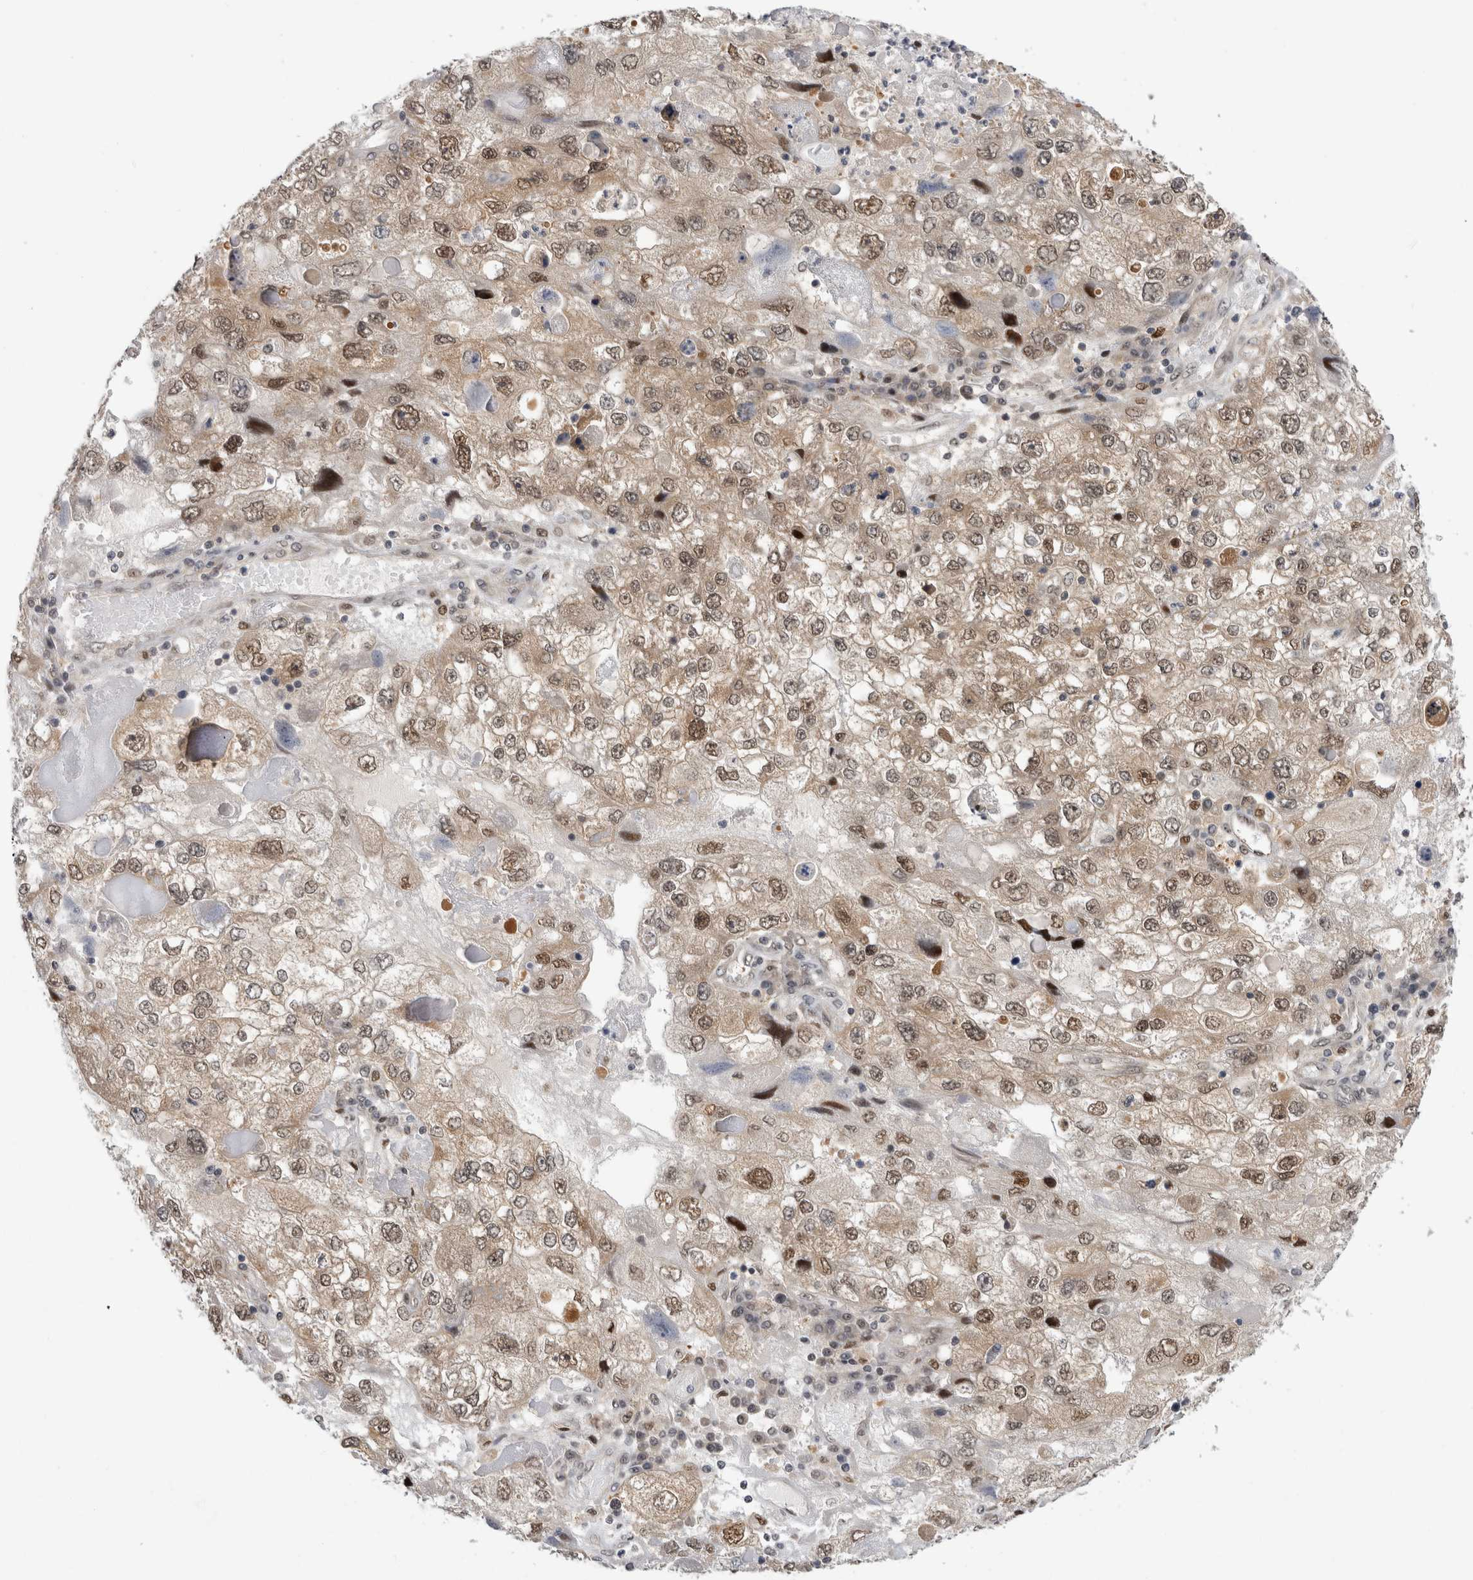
{"staining": {"intensity": "moderate", "quantity": ">75%", "location": "cytoplasmic/membranous,nuclear"}, "tissue": "endometrial cancer", "cell_type": "Tumor cells", "image_type": "cancer", "snomed": [{"axis": "morphology", "description": "Adenocarcinoma, NOS"}, {"axis": "topography", "description": "Endometrium"}], "caption": "A histopathology image of human endometrial cancer (adenocarcinoma) stained for a protein exhibits moderate cytoplasmic/membranous and nuclear brown staining in tumor cells.", "gene": "PSMB2", "patient": {"sex": "female", "age": 49}}